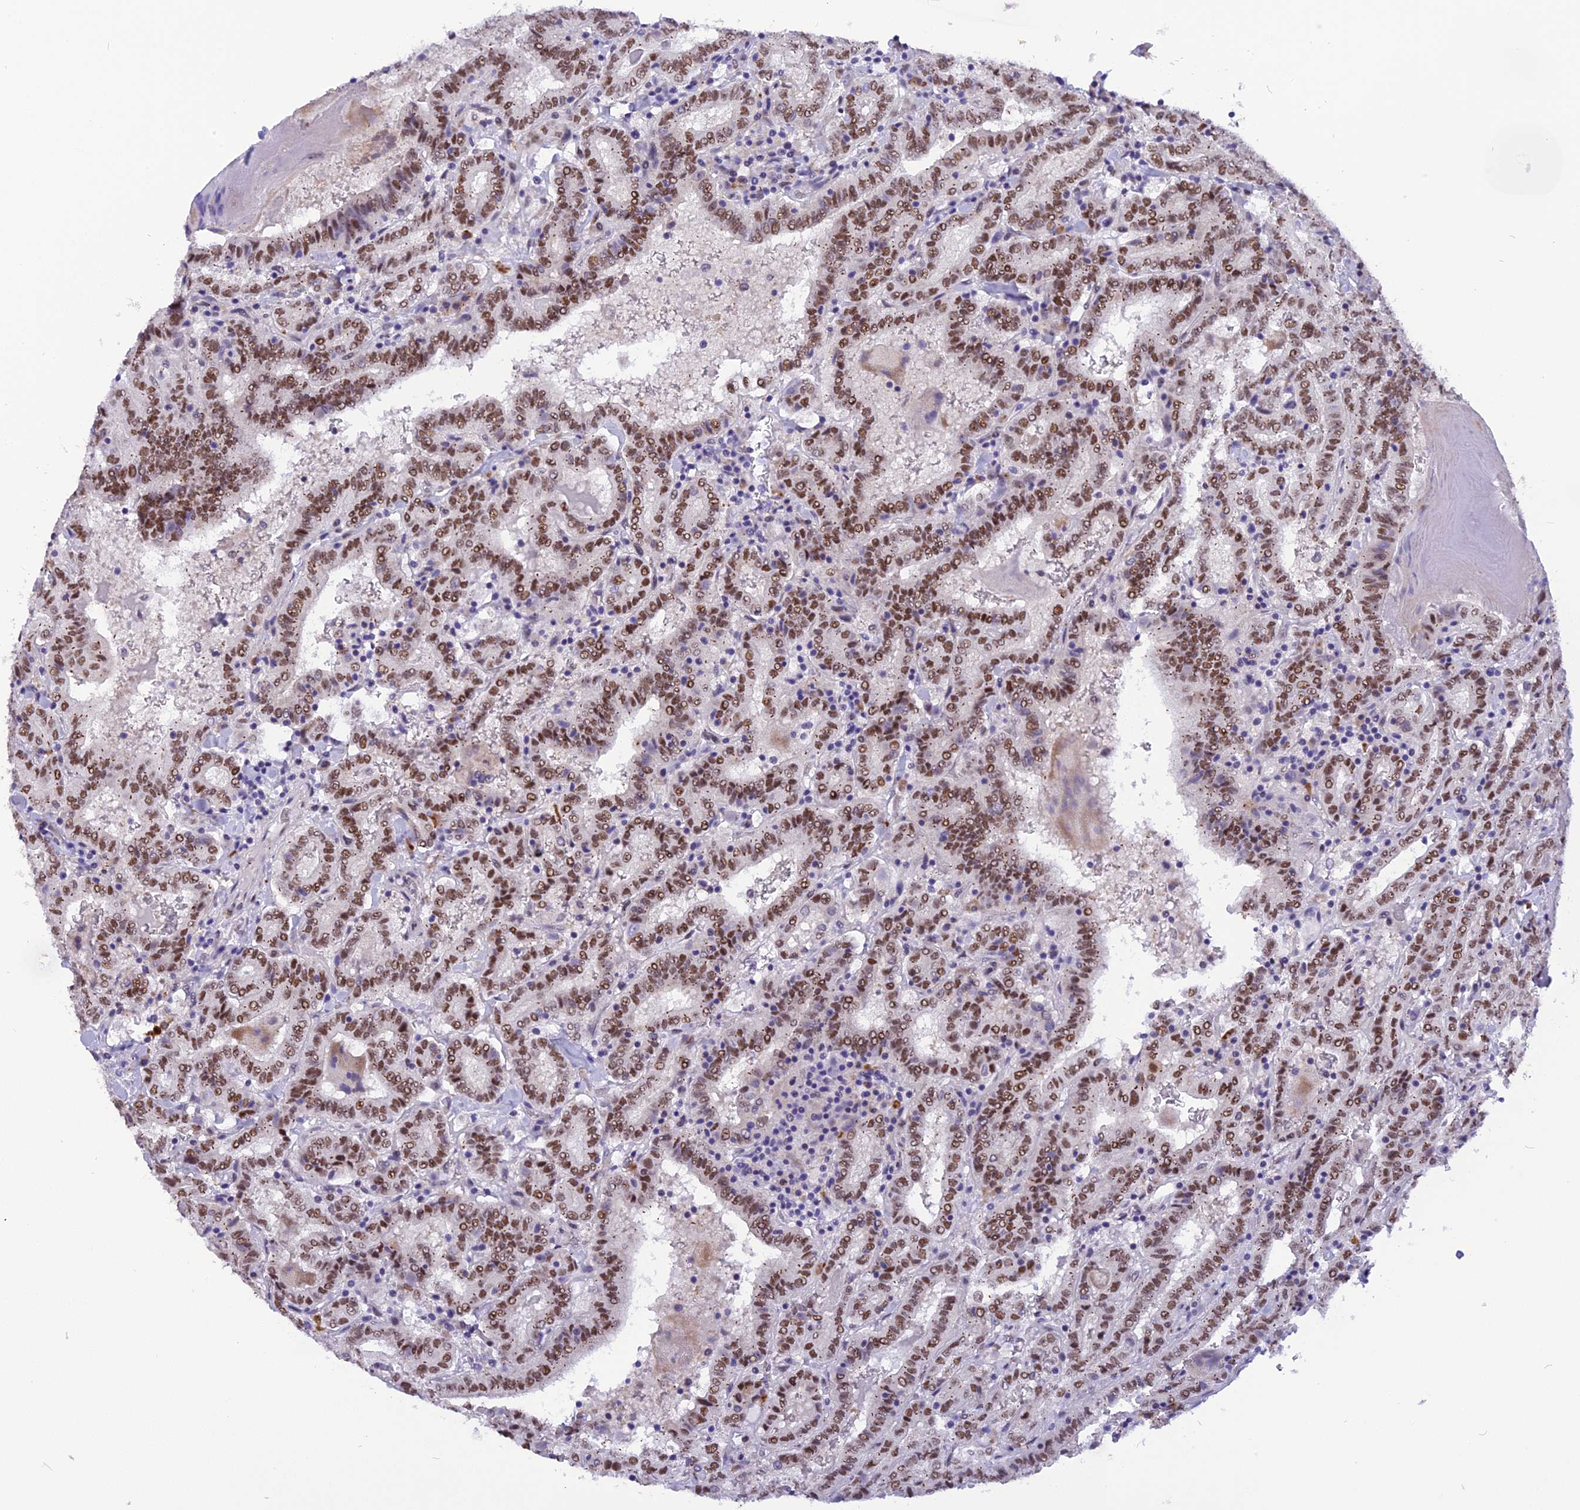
{"staining": {"intensity": "moderate", "quantity": ">75%", "location": "nuclear"}, "tissue": "thyroid cancer", "cell_type": "Tumor cells", "image_type": "cancer", "snomed": [{"axis": "morphology", "description": "Papillary adenocarcinoma, NOS"}, {"axis": "topography", "description": "Thyroid gland"}], "caption": "Immunohistochemistry of thyroid cancer (papillary adenocarcinoma) exhibits medium levels of moderate nuclear positivity in about >75% of tumor cells.", "gene": "IRF2BP1", "patient": {"sex": "female", "age": 72}}